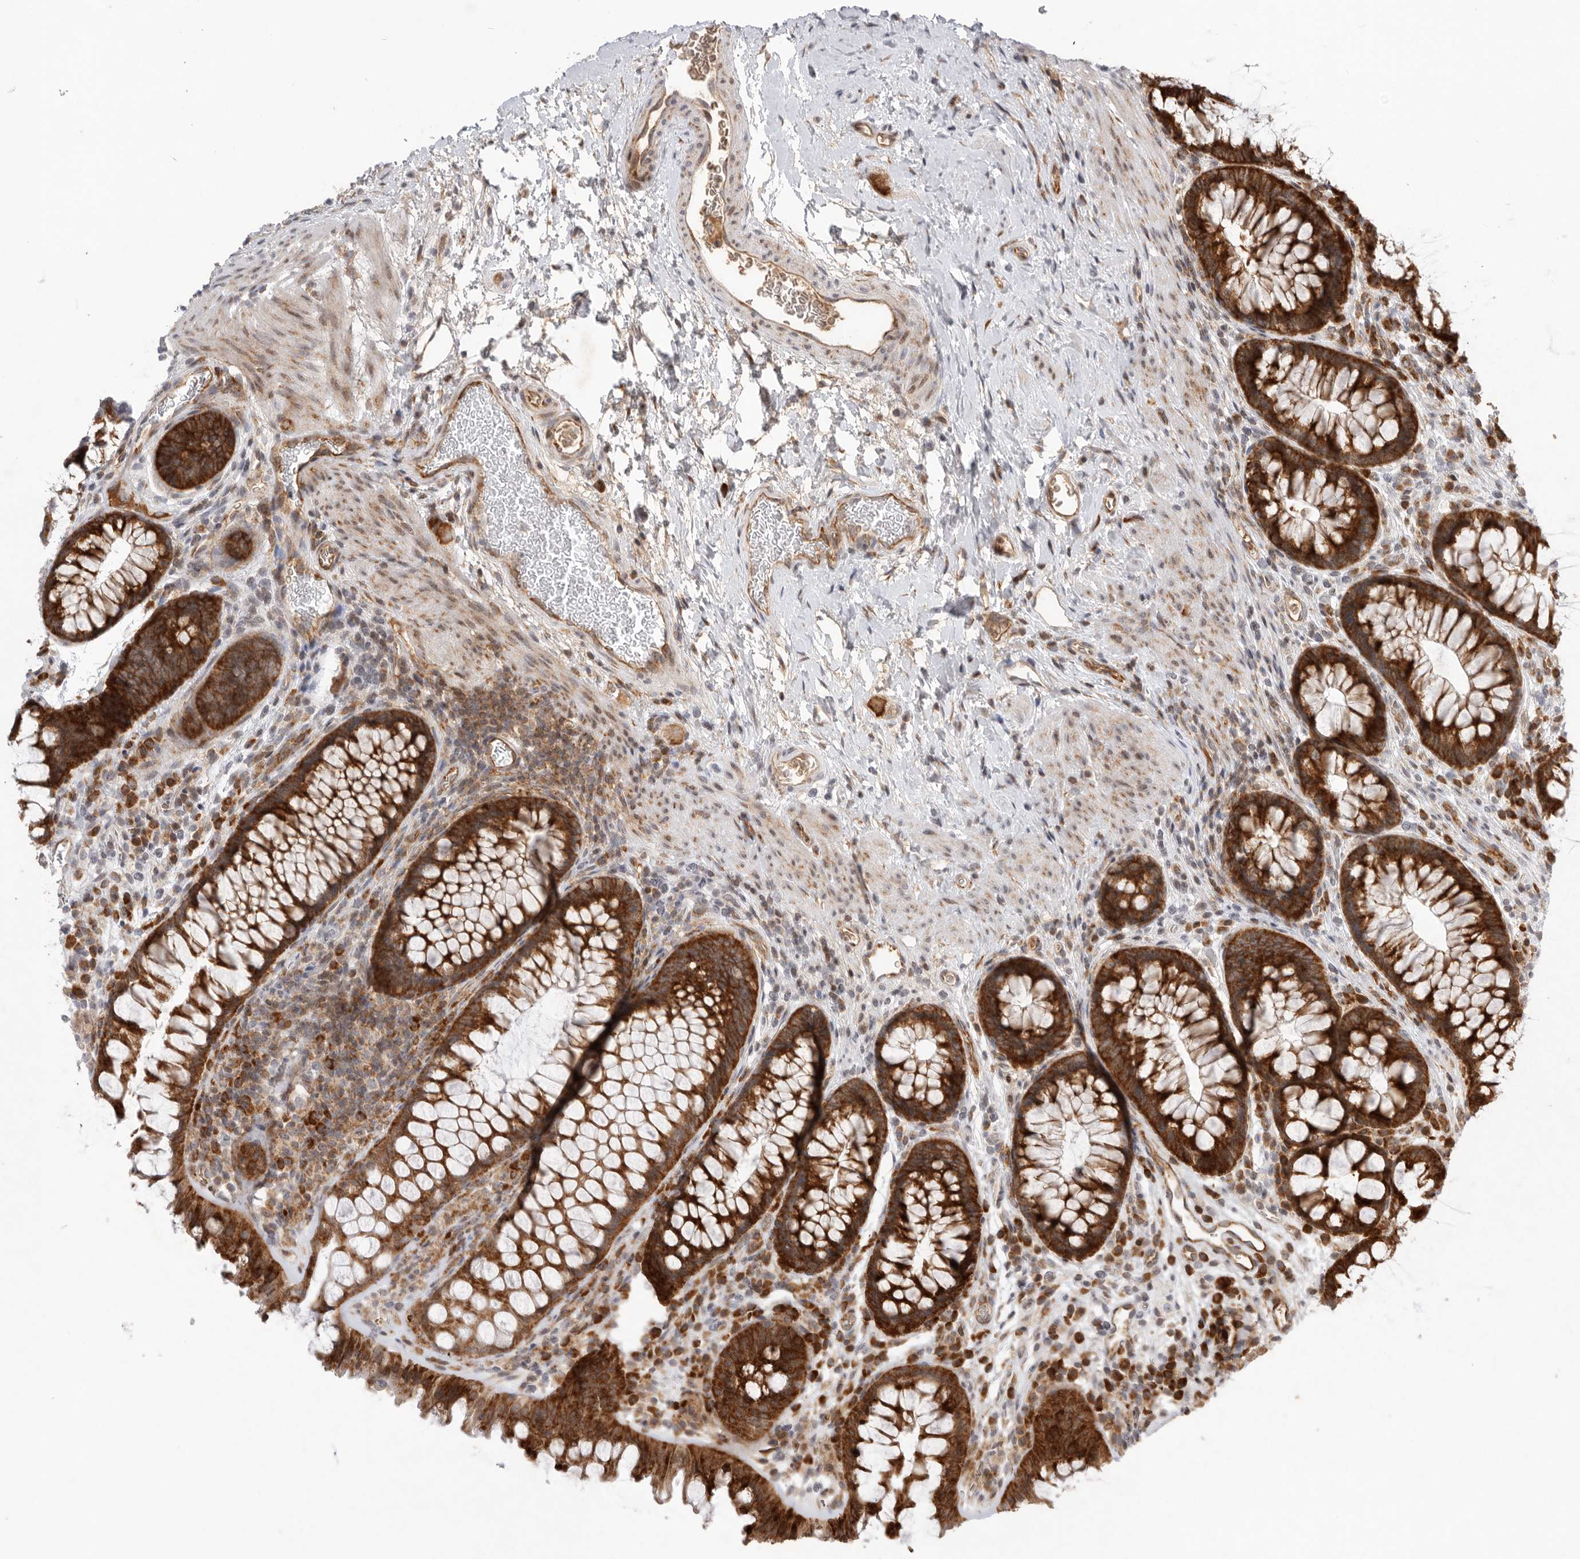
{"staining": {"intensity": "moderate", "quantity": ">75%", "location": "cytoplasmic/membranous"}, "tissue": "colon", "cell_type": "Endothelial cells", "image_type": "normal", "snomed": [{"axis": "morphology", "description": "Normal tissue, NOS"}, {"axis": "topography", "description": "Colon"}], "caption": "Immunohistochemical staining of unremarkable human colon exhibits >75% levels of moderate cytoplasmic/membranous protein staining in about >75% of endothelial cells. (Stains: DAB in brown, nuclei in blue, Microscopy: brightfield microscopy at high magnification).", "gene": "FZD3", "patient": {"sex": "female", "age": 62}}